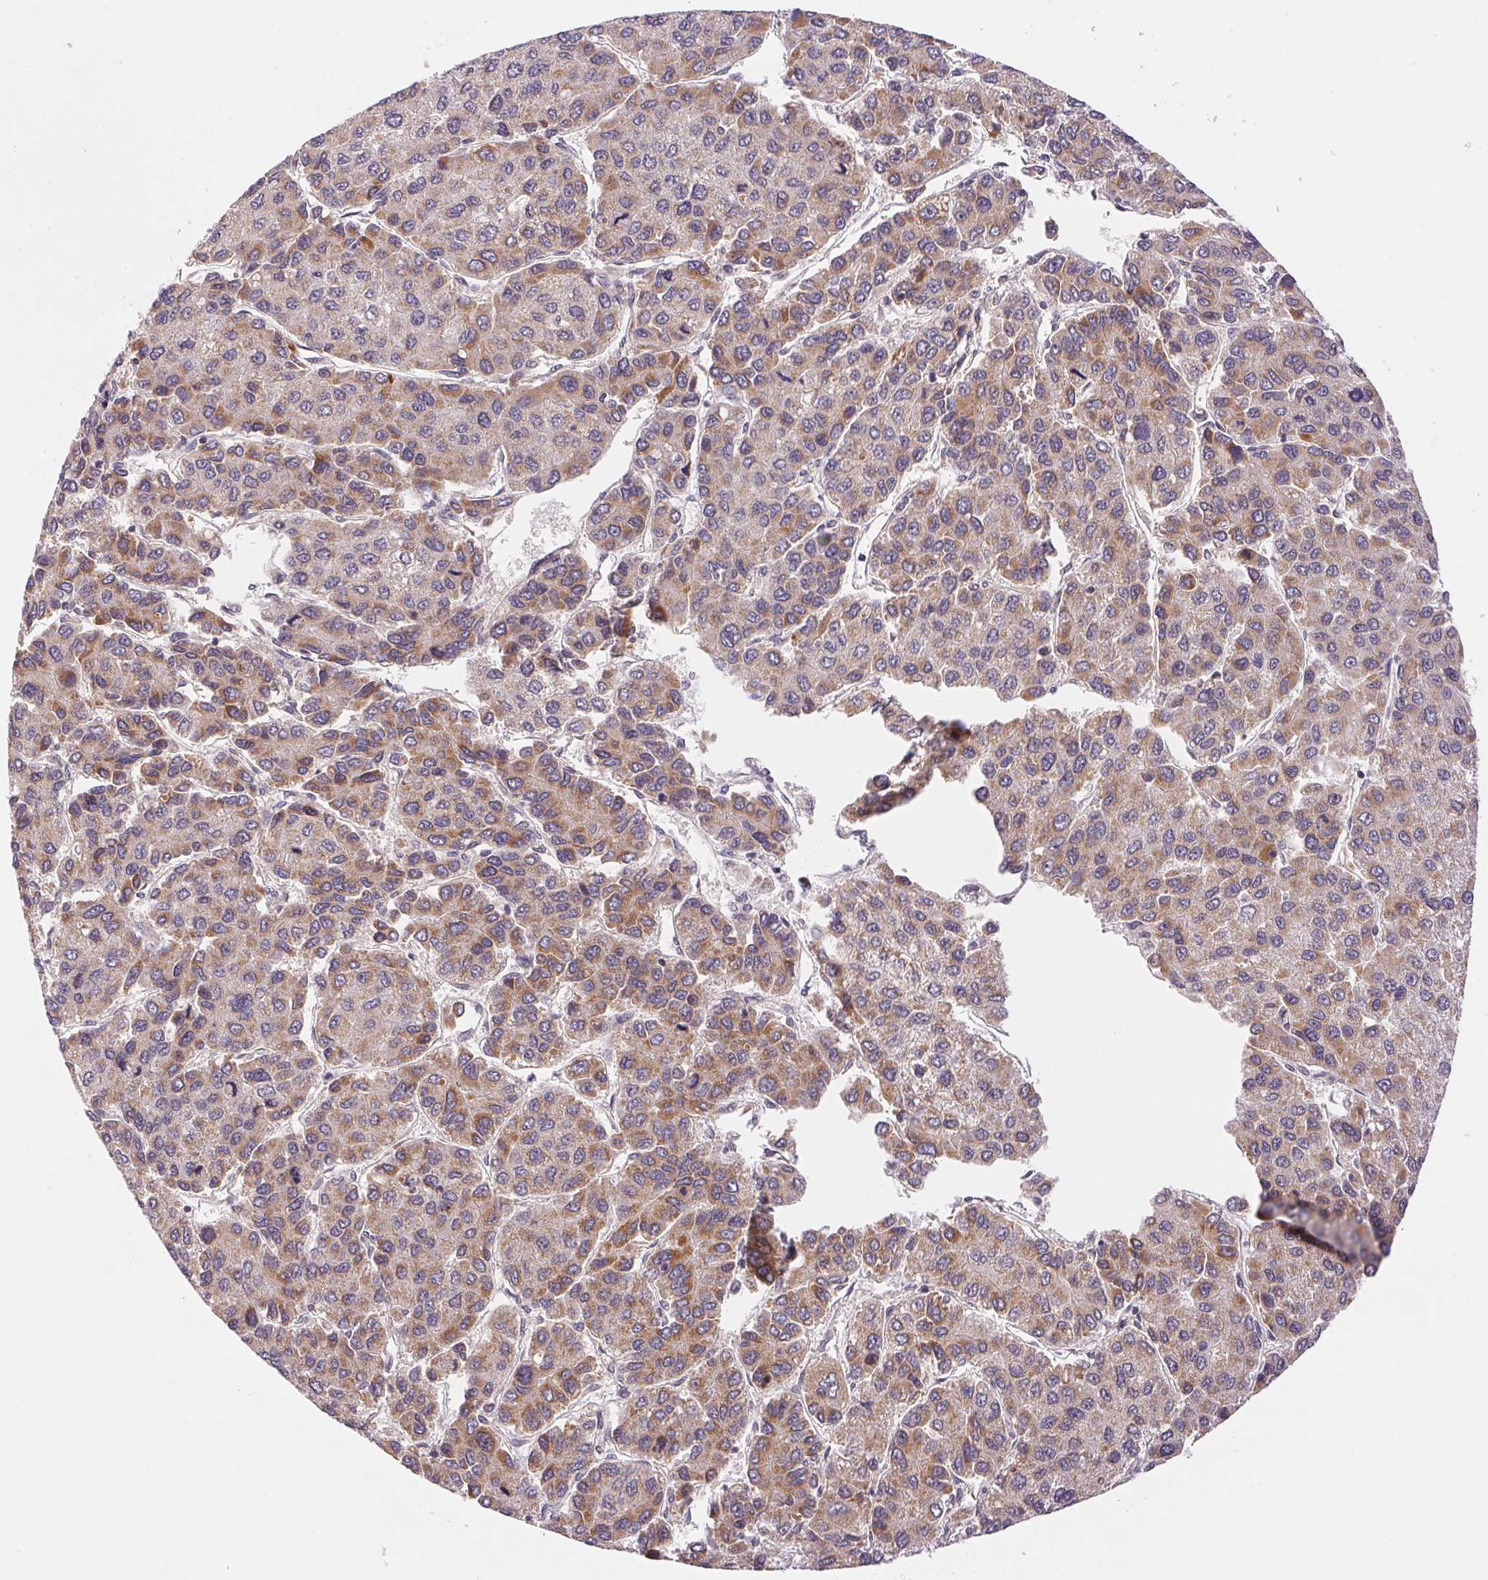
{"staining": {"intensity": "moderate", "quantity": ">75%", "location": "cytoplasmic/membranous"}, "tissue": "liver cancer", "cell_type": "Tumor cells", "image_type": "cancer", "snomed": [{"axis": "morphology", "description": "Carcinoma, Hepatocellular, NOS"}, {"axis": "topography", "description": "Liver"}], "caption": "Liver hepatocellular carcinoma was stained to show a protein in brown. There is medium levels of moderate cytoplasmic/membranous staining in approximately >75% of tumor cells. The staining was performed using DAB (3,3'-diaminobenzidine), with brown indicating positive protein expression. Nuclei are stained blue with hematoxylin.", "gene": "BNIP5", "patient": {"sex": "female", "age": 66}}